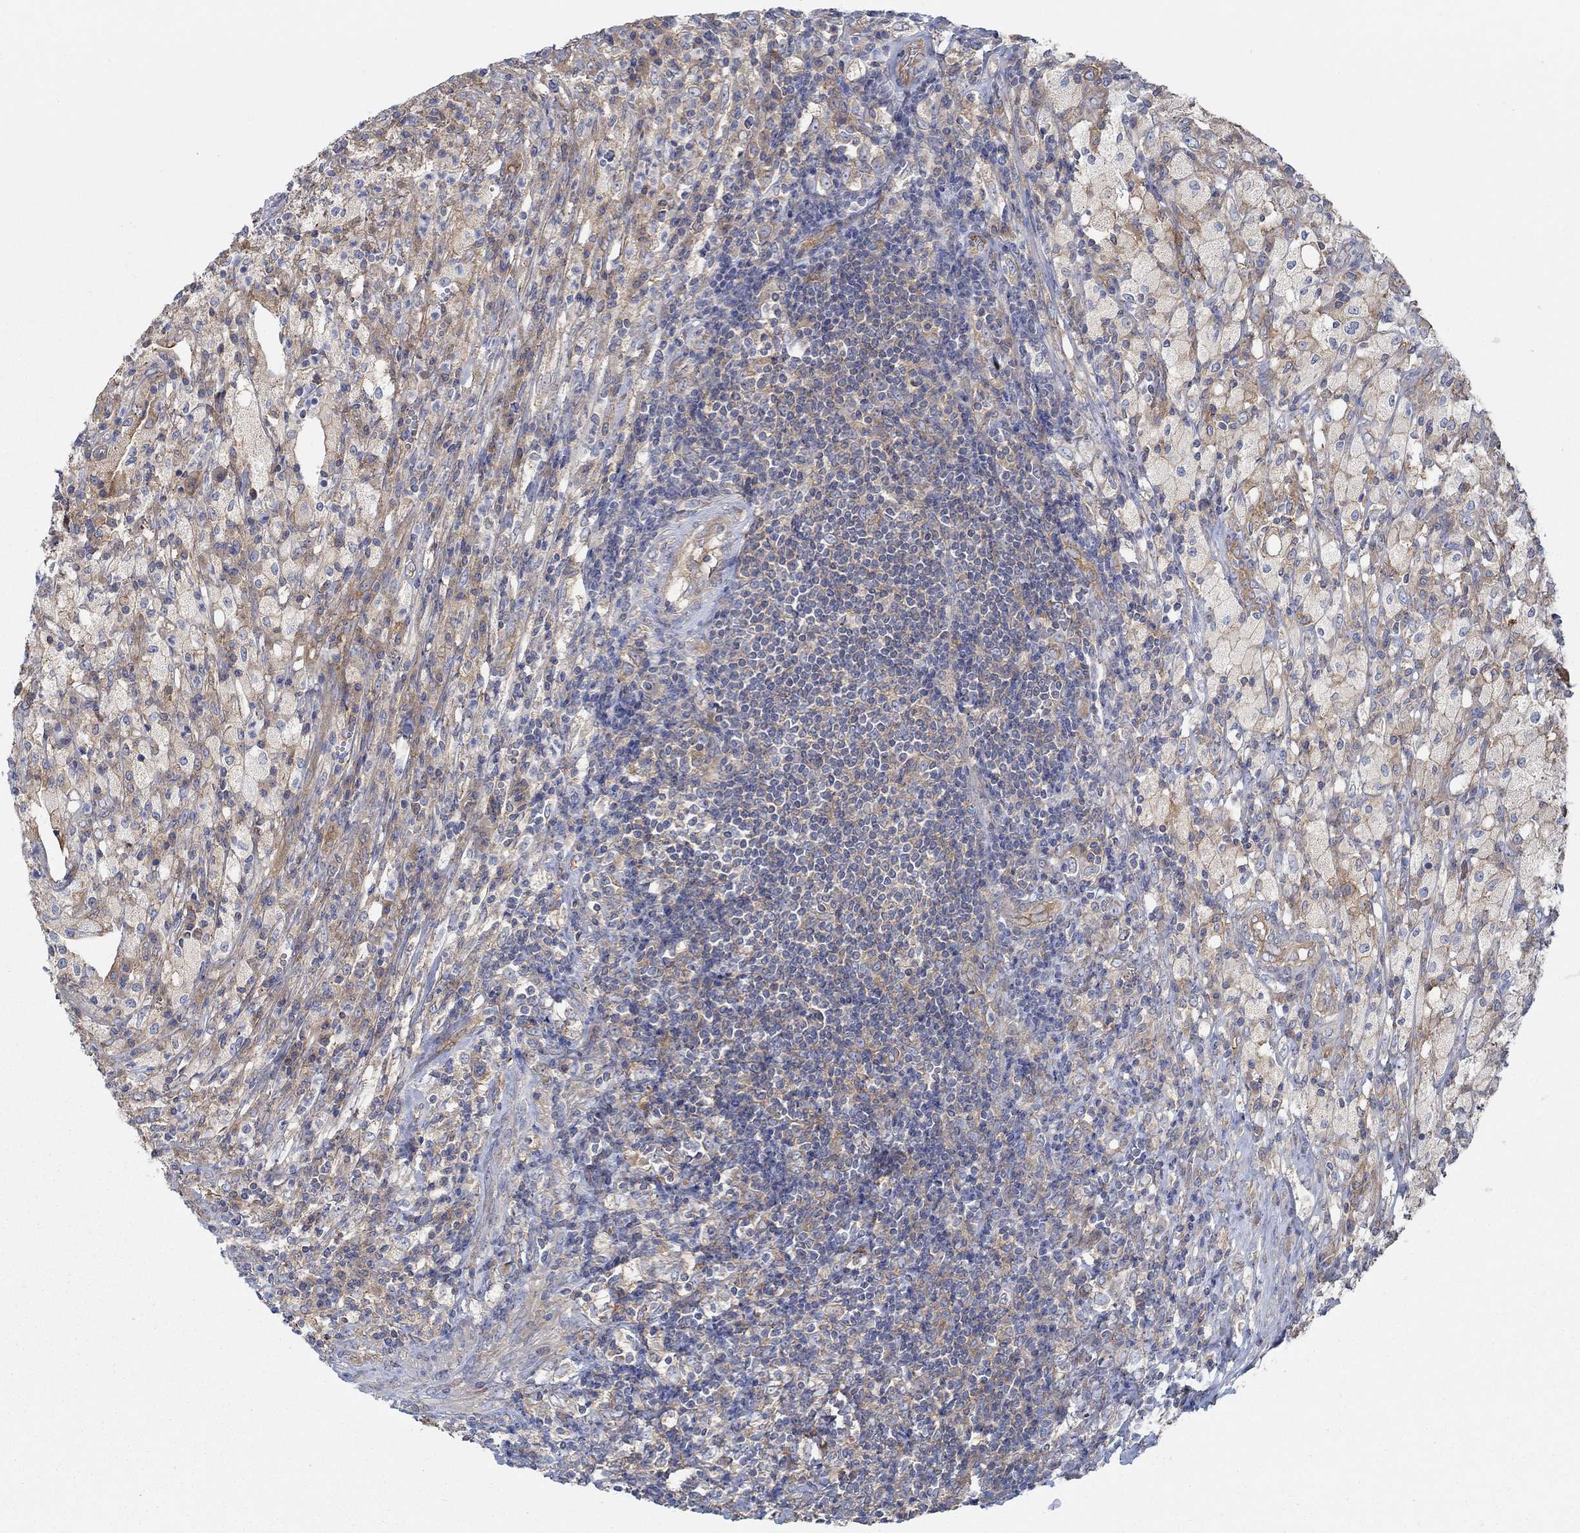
{"staining": {"intensity": "moderate", "quantity": "25%-75%", "location": "cytoplasmic/membranous"}, "tissue": "testis cancer", "cell_type": "Tumor cells", "image_type": "cancer", "snomed": [{"axis": "morphology", "description": "Necrosis, NOS"}, {"axis": "morphology", "description": "Carcinoma, Embryonal, NOS"}, {"axis": "topography", "description": "Testis"}], "caption": "The photomicrograph shows staining of embryonal carcinoma (testis), revealing moderate cytoplasmic/membranous protein staining (brown color) within tumor cells. (brown staining indicates protein expression, while blue staining denotes nuclei).", "gene": "SPAG9", "patient": {"sex": "male", "age": 19}}